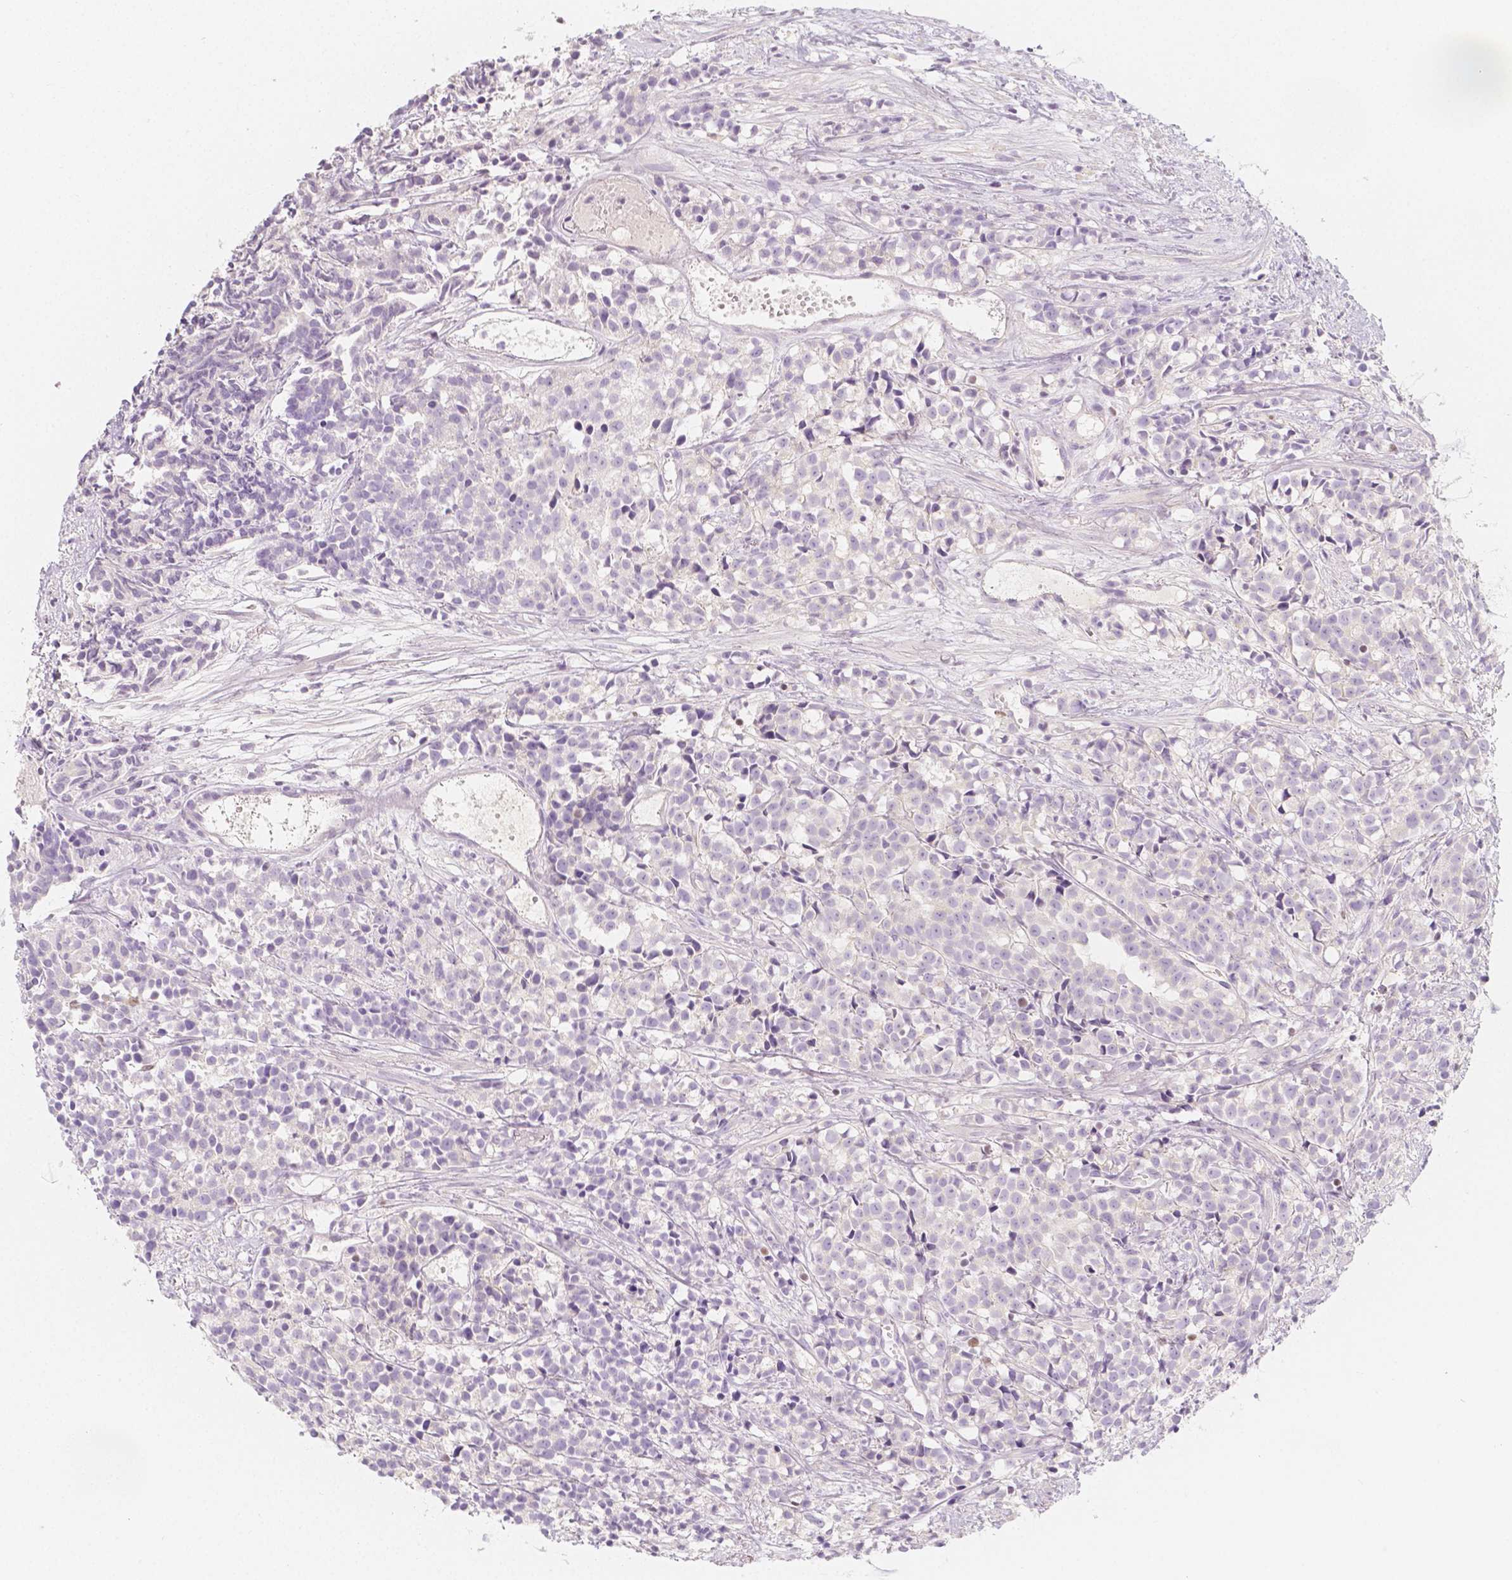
{"staining": {"intensity": "negative", "quantity": "none", "location": "none"}, "tissue": "prostate cancer", "cell_type": "Tumor cells", "image_type": "cancer", "snomed": [{"axis": "morphology", "description": "Adenocarcinoma, High grade"}, {"axis": "topography", "description": "Prostate"}], "caption": "IHC micrograph of prostate cancer (adenocarcinoma (high-grade)) stained for a protein (brown), which displays no staining in tumor cells. (Brightfield microscopy of DAB (3,3'-diaminobenzidine) IHC at high magnification).", "gene": "BATF", "patient": {"sex": "male", "age": 58}}